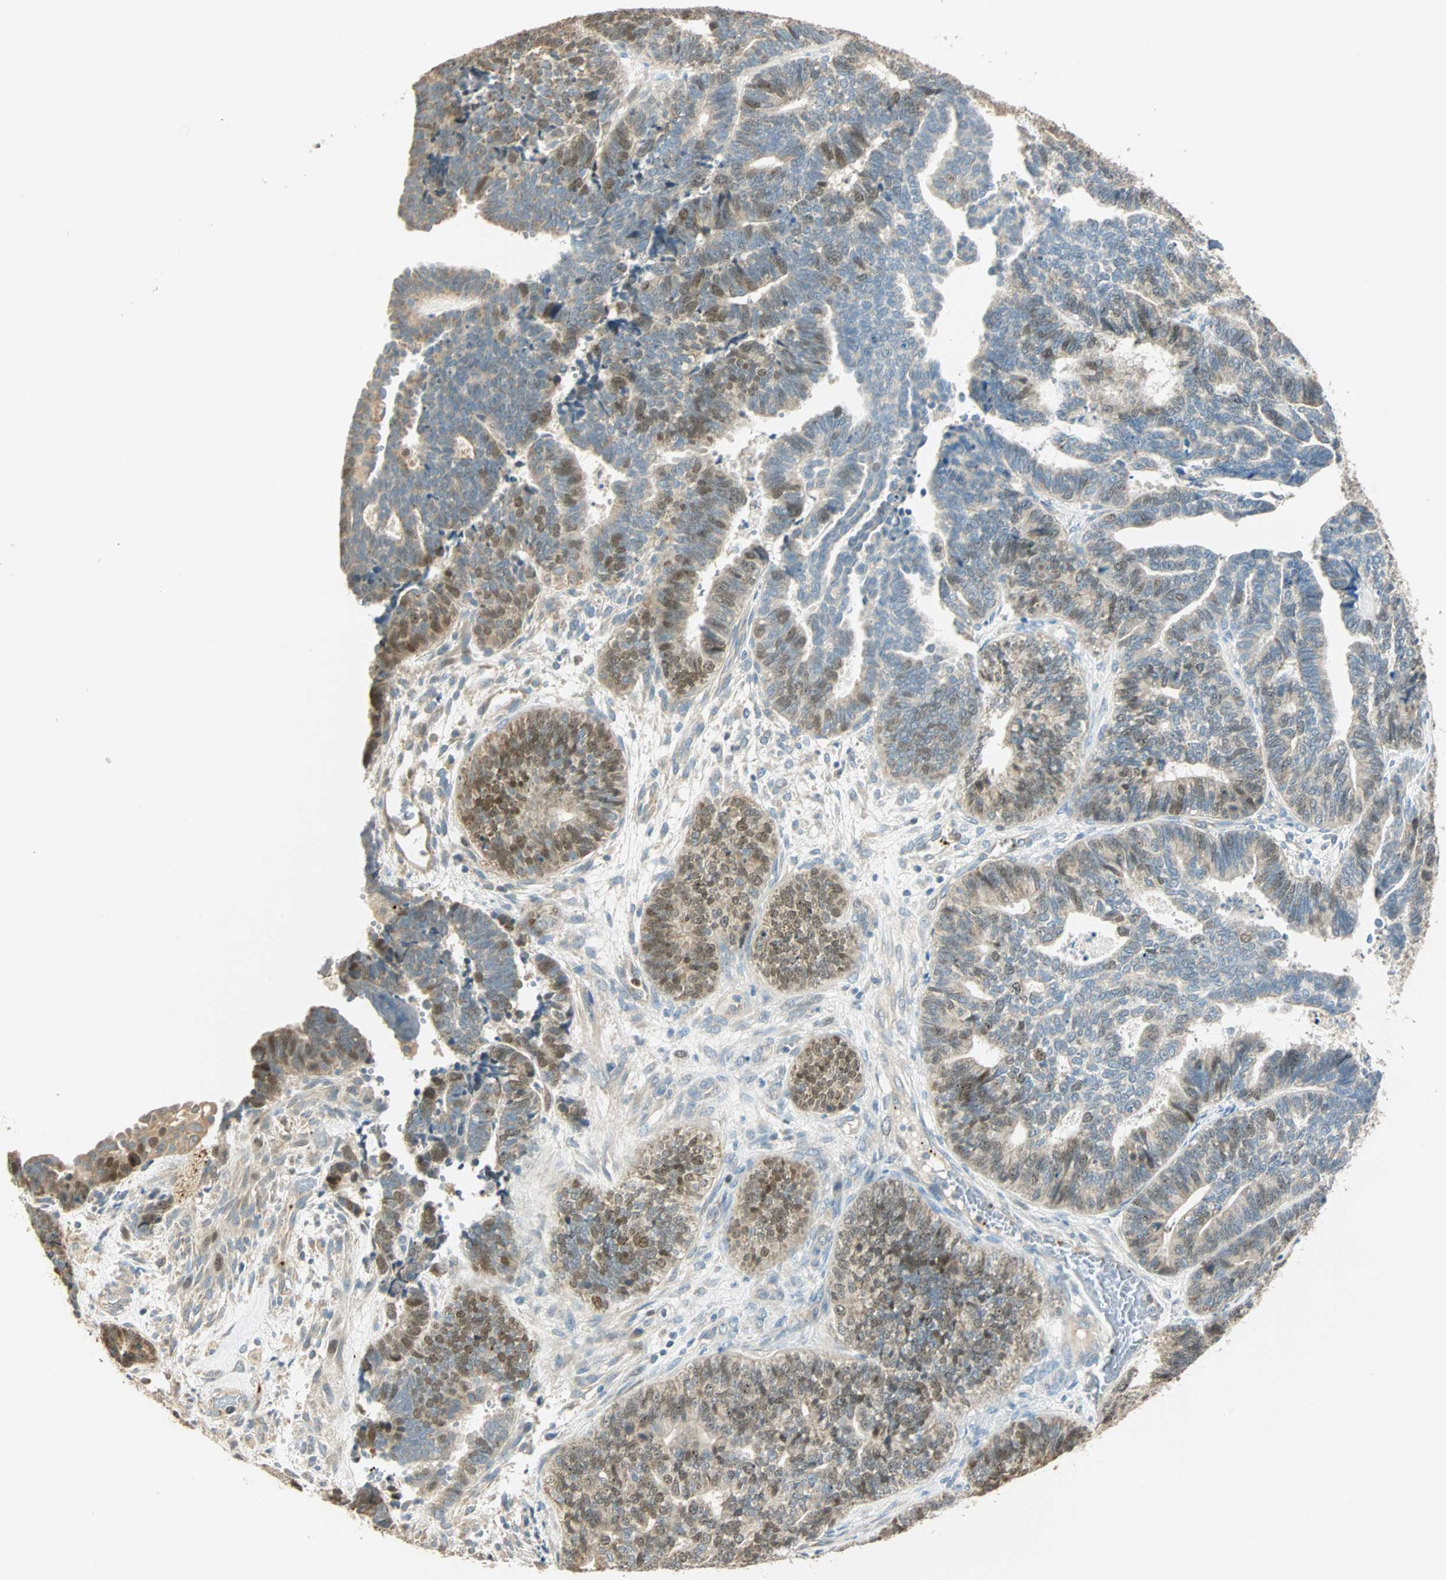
{"staining": {"intensity": "weak", "quantity": "25%-75%", "location": "nuclear"}, "tissue": "endometrial cancer", "cell_type": "Tumor cells", "image_type": "cancer", "snomed": [{"axis": "morphology", "description": "Adenocarcinoma, NOS"}, {"axis": "topography", "description": "Endometrium"}], "caption": "The image reveals immunohistochemical staining of endometrial cancer. There is weak nuclear staining is seen in about 25%-75% of tumor cells. Ihc stains the protein in brown and the nuclei are stained blue.", "gene": "RAD18", "patient": {"sex": "female", "age": 70}}